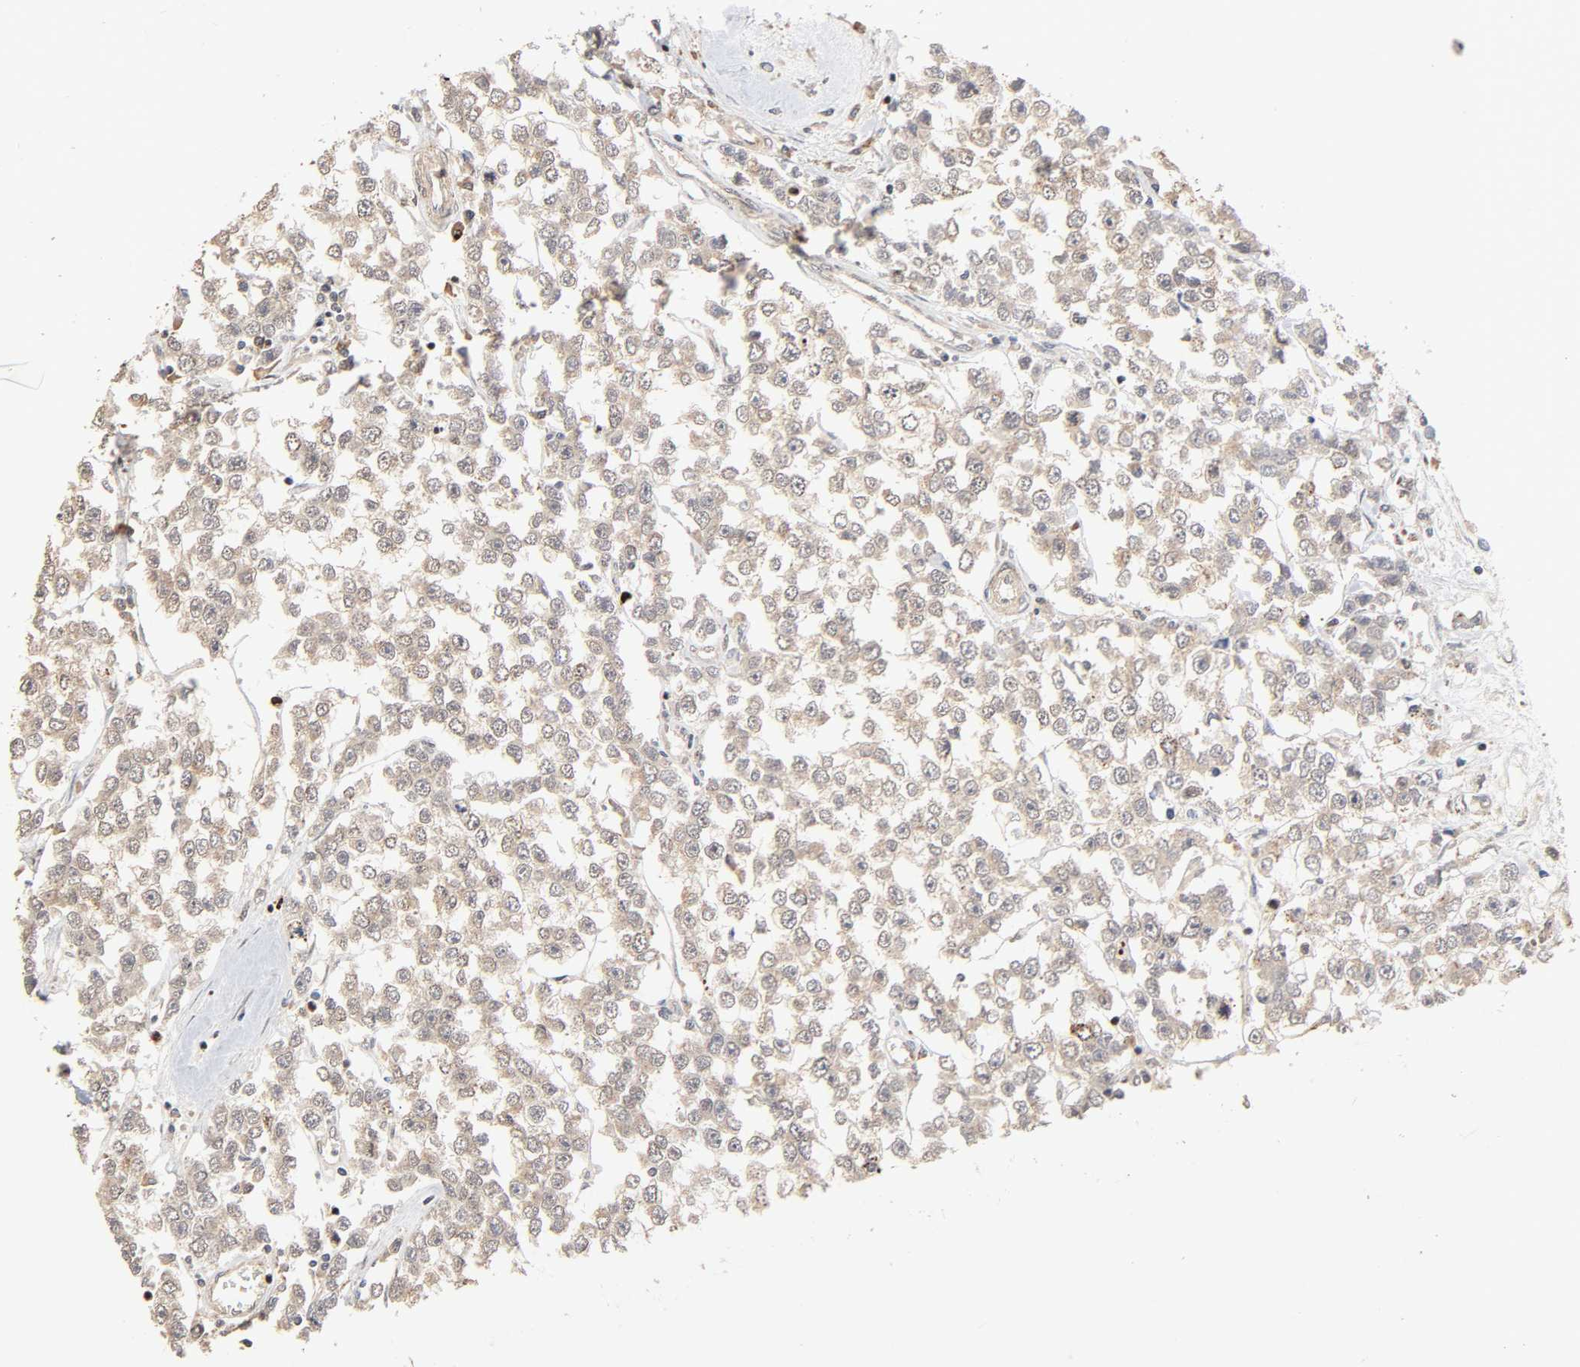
{"staining": {"intensity": "moderate", "quantity": ">75%", "location": "cytoplasmic/membranous"}, "tissue": "testis cancer", "cell_type": "Tumor cells", "image_type": "cancer", "snomed": [{"axis": "morphology", "description": "Seminoma, NOS"}, {"axis": "morphology", "description": "Carcinoma, Embryonal, NOS"}, {"axis": "topography", "description": "Testis"}], "caption": "Immunohistochemical staining of human testis seminoma exhibits moderate cytoplasmic/membranous protein staining in approximately >75% of tumor cells.", "gene": "NEMF", "patient": {"sex": "male", "age": 52}}